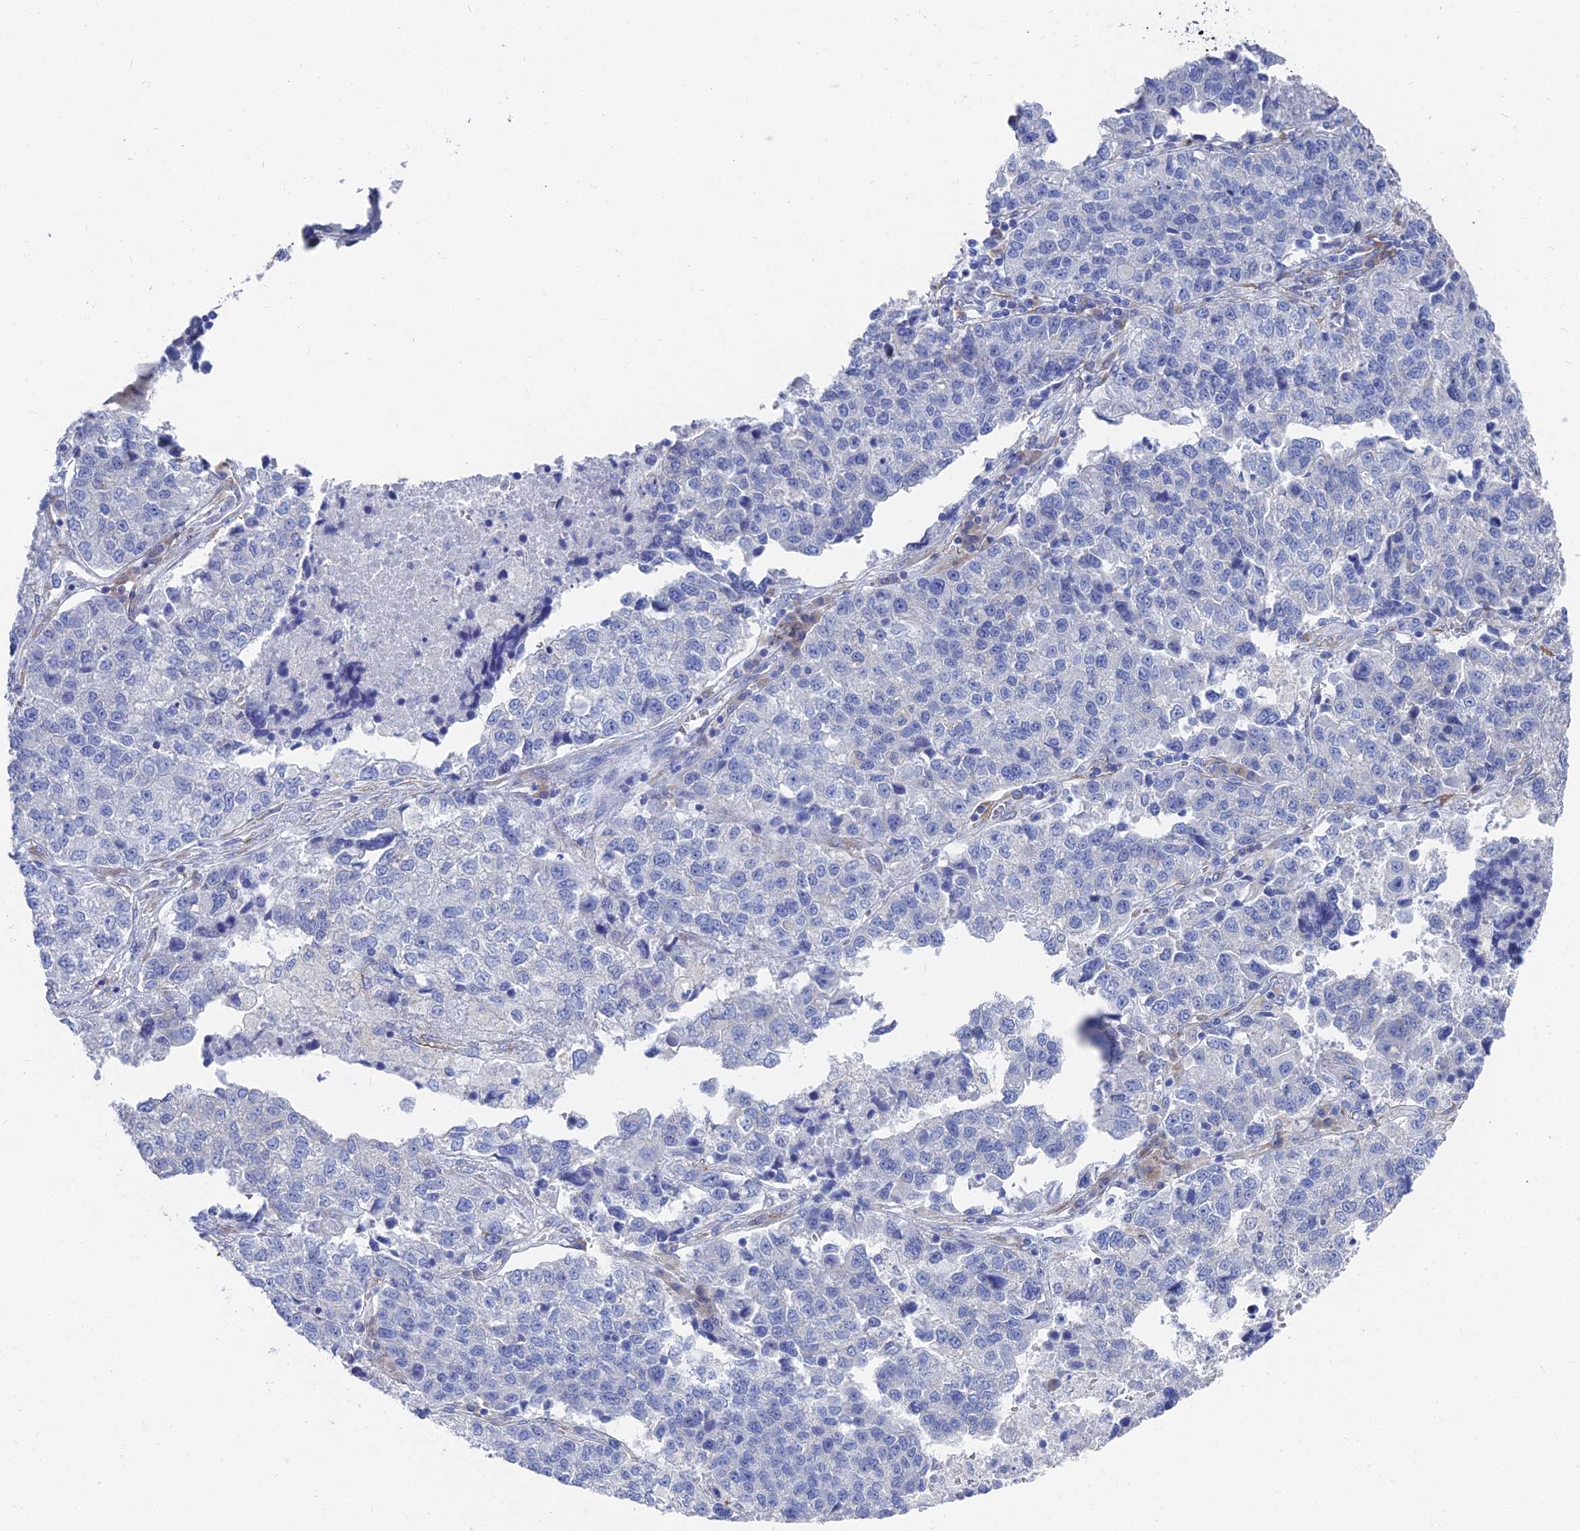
{"staining": {"intensity": "negative", "quantity": "none", "location": "none"}, "tissue": "lung cancer", "cell_type": "Tumor cells", "image_type": "cancer", "snomed": [{"axis": "morphology", "description": "Adenocarcinoma, NOS"}, {"axis": "topography", "description": "Lung"}], "caption": "Lung adenocarcinoma was stained to show a protein in brown. There is no significant staining in tumor cells.", "gene": "TNNT3", "patient": {"sex": "male", "age": 49}}